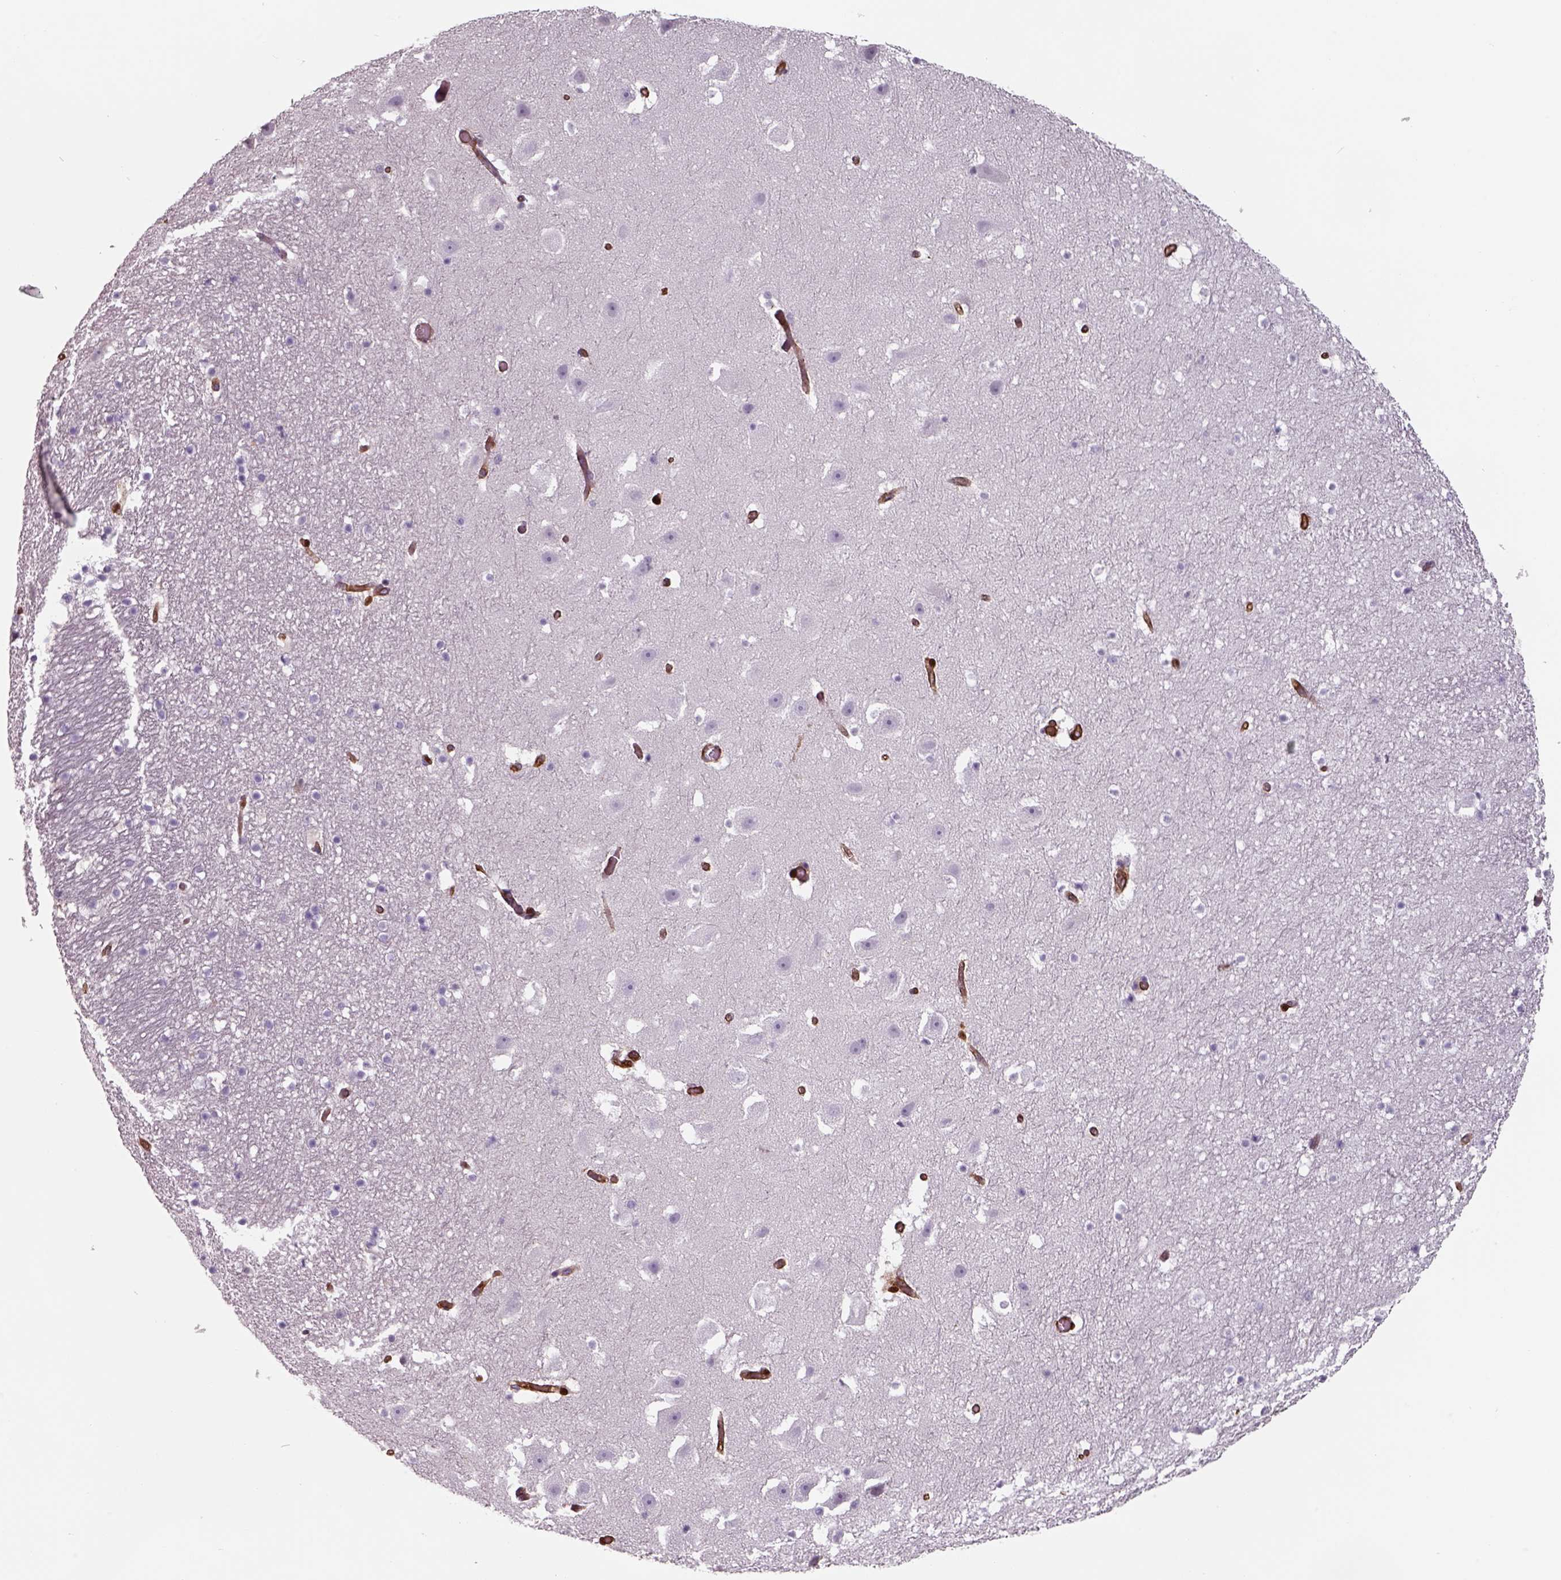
{"staining": {"intensity": "negative", "quantity": "none", "location": "none"}, "tissue": "hippocampus", "cell_type": "Glial cells", "image_type": "normal", "snomed": [{"axis": "morphology", "description": "Normal tissue, NOS"}, {"axis": "topography", "description": "Hippocampus"}], "caption": "Immunohistochemical staining of unremarkable human hippocampus shows no significant positivity in glial cells.", "gene": "ISYNA1", "patient": {"sex": "male", "age": 26}}